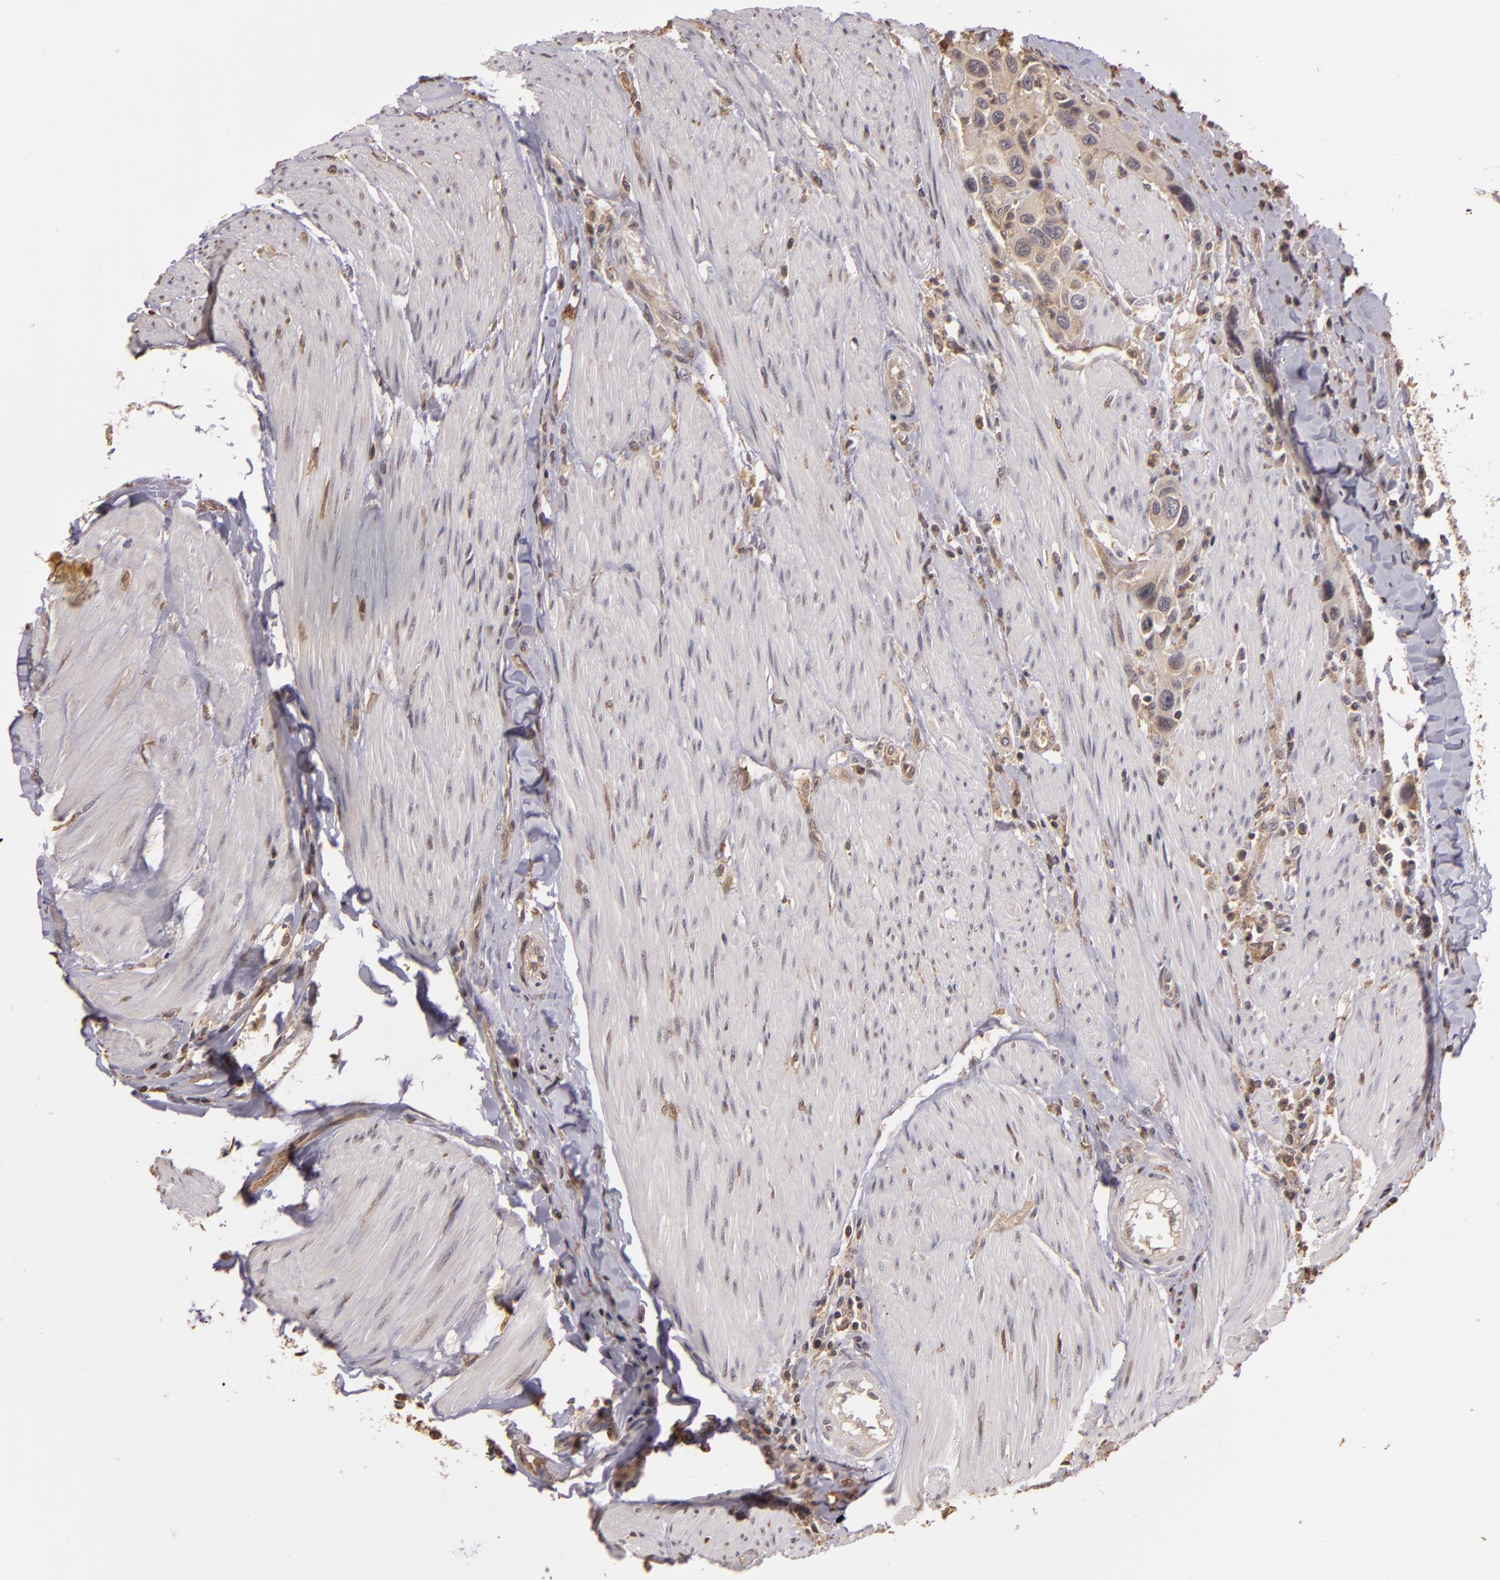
{"staining": {"intensity": "weak", "quantity": ">75%", "location": "cytoplasmic/membranous"}, "tissue": "urothelial cancer", "cell_type": "Tumor cells", "image_type": "cancer", "snomed": [{"axis": "morphology", "description": "Urothelial carcinoma, High grade"}, {"axis": "topography", "description": "Urinary bladder"}], "caption": "Tumor cells reveal low levels of weak cytoplasmic/membranous positivity in approximately >75% of cells in high-grade urothelial carcinoma. (brown staining indicates protein expression, while blue staining denotes nuclei).", "gene": "ARPC2", "patient": {"sex": "male", "age": 66}}